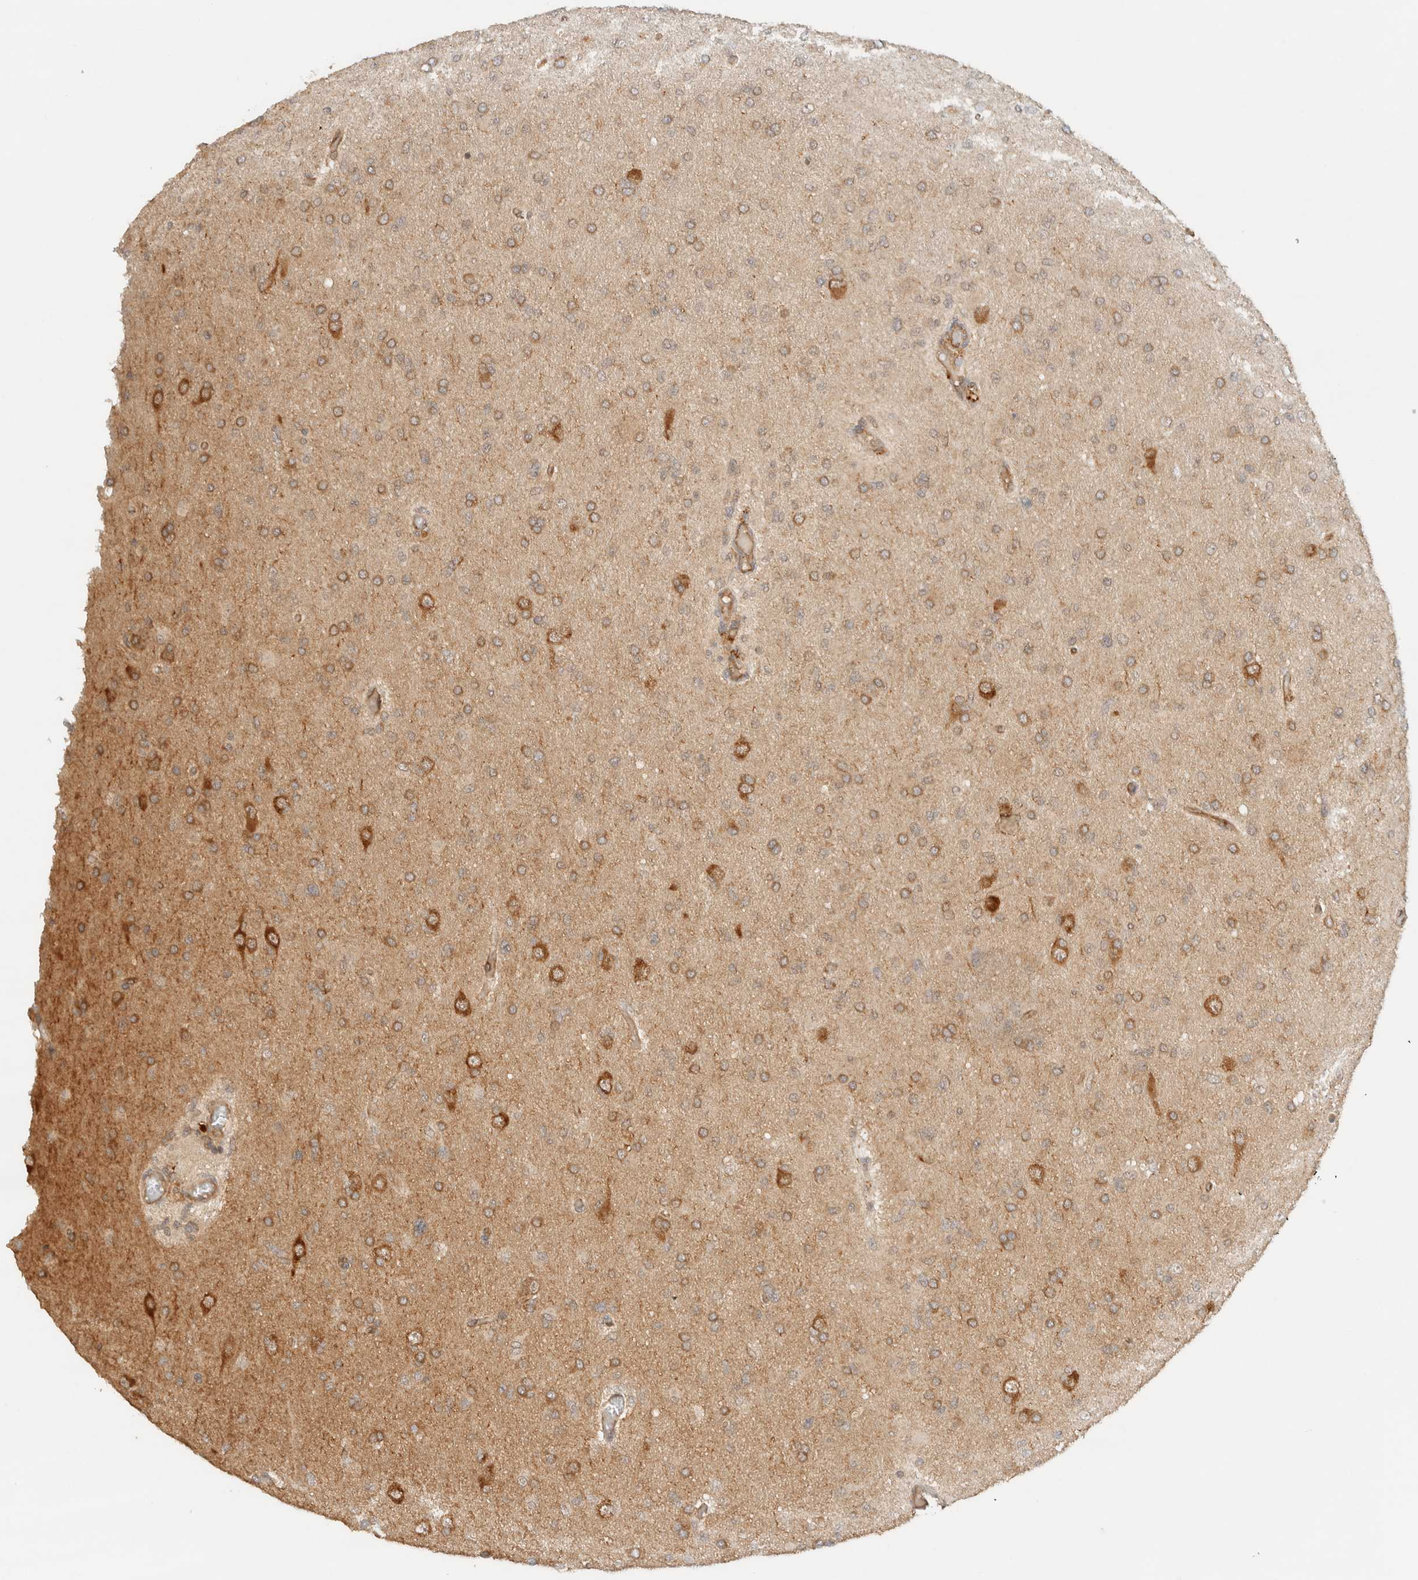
{"staining": {"intensity": "moderate", "quantity": ">75%", "location": "cytoplasmic/membranous"}, "tissue": "glioma", "cell_type": "Tumor cells", "image_type": "cancer", "snomed": [{"axis": "morphology", "description": "Glioma, malignant, High grade"}, {"axis": "topography", "description": "Cerebral cortex"}], "caption": "IHC photomicrograph of human glioma stained for a protein (brown), which shows medium levels of moderate cytoplasmic/membranous positivity in approximately >75% of tumor cells.", "gene": "ARFGEF2", "patient": {"sex": "female", "age": 36}}